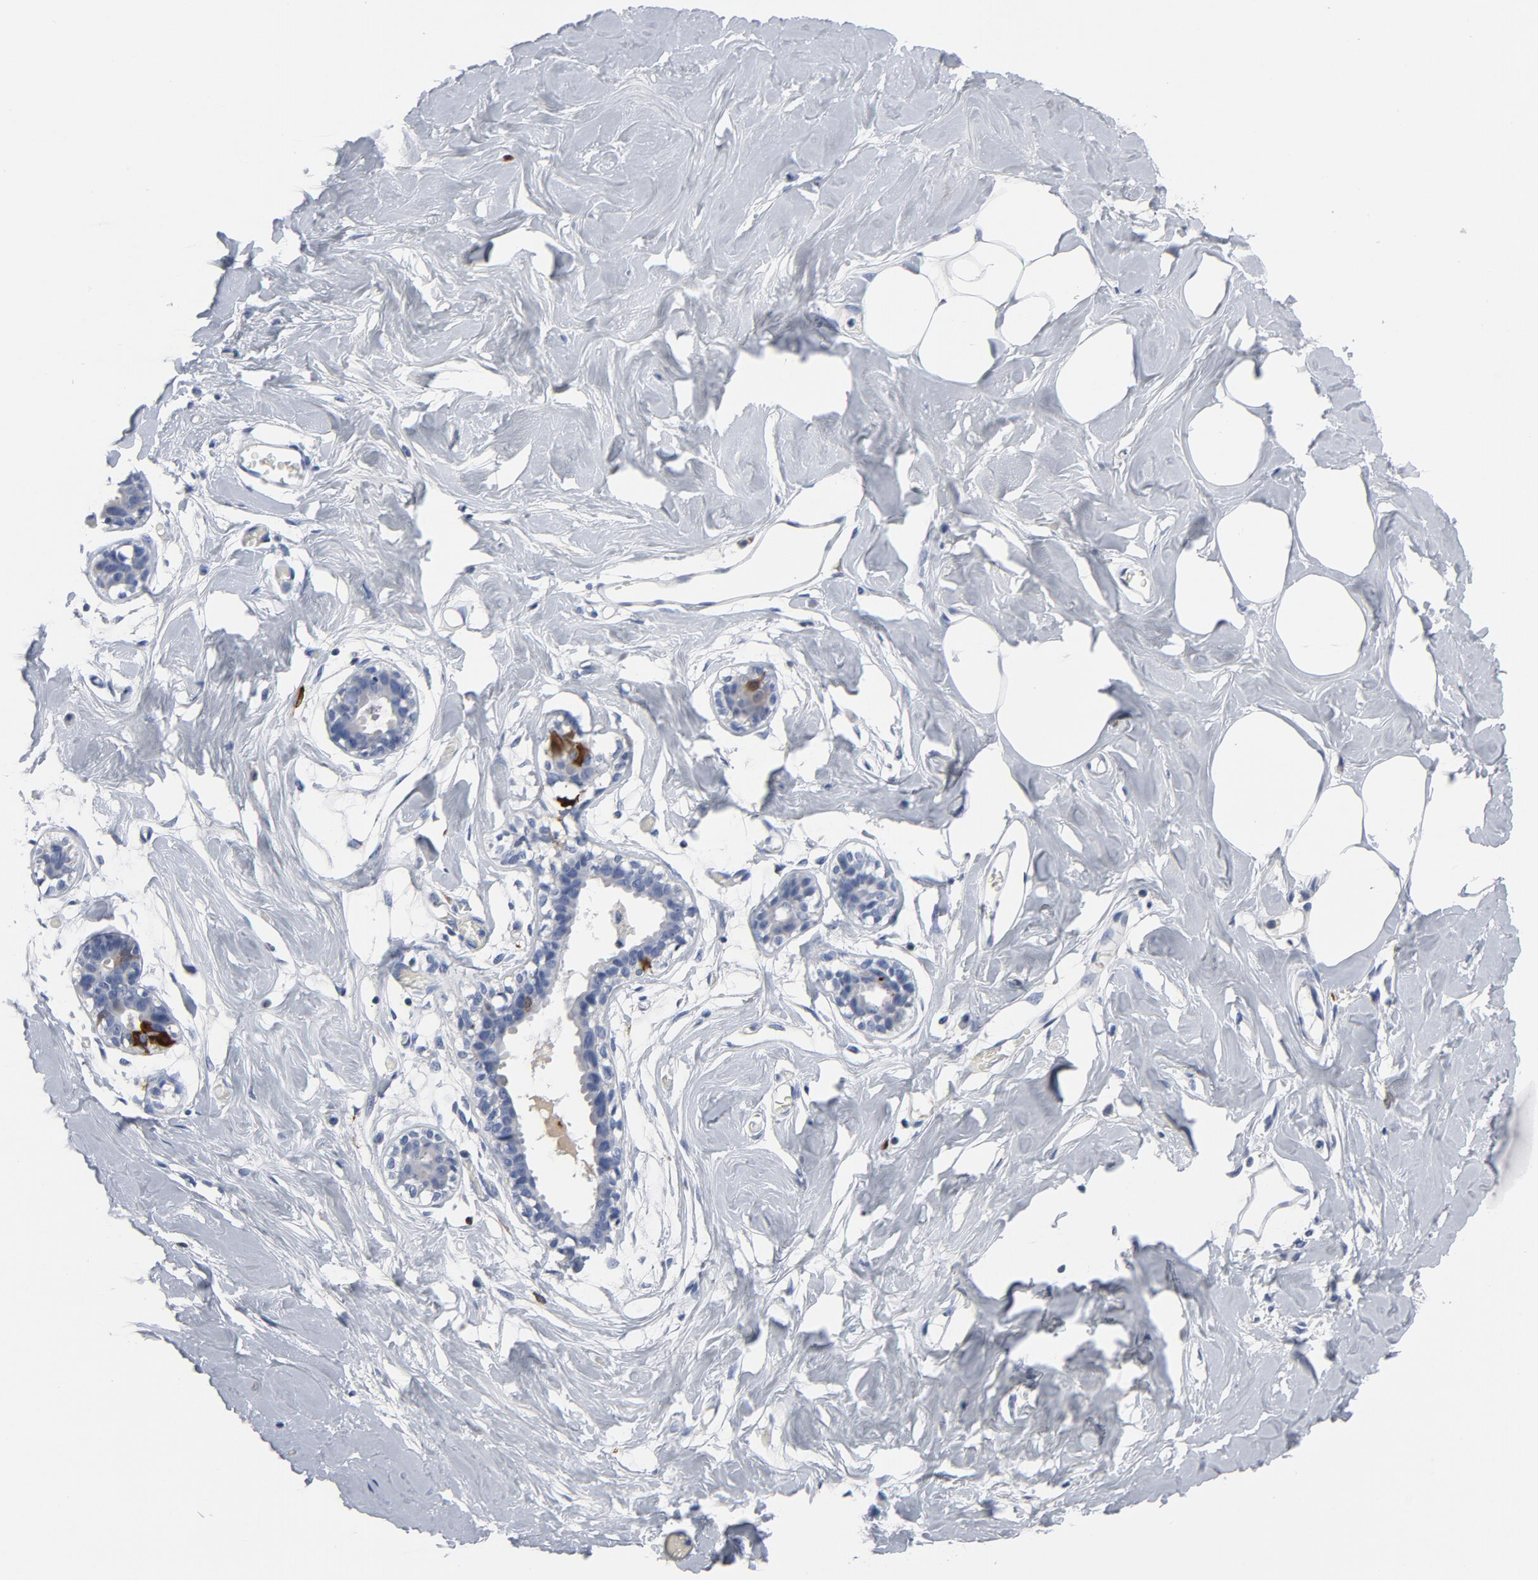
{"staining": {"intensity": "negative", "quantity": "none", "location": "none"}, "tissue": "breast", "cell_type": "Adipocytes", "image_type": "normal", "snomed": [{"axis": "morphology", "description": "Normal tissue, NOS"}, {"axis": "topography", "description": "Breast"}, {"axis": "topography", "description": "Adipose tissue"}], "caption": "A photomicrograph of breast stained for a protein demonstrates no brown staining in adipocytes. (Brightfield microscopy of DAB immunohistochemistry (IHC) at high magnification).", "gene": "CDC20", "patient": {"sex": "female", "age": 25}}